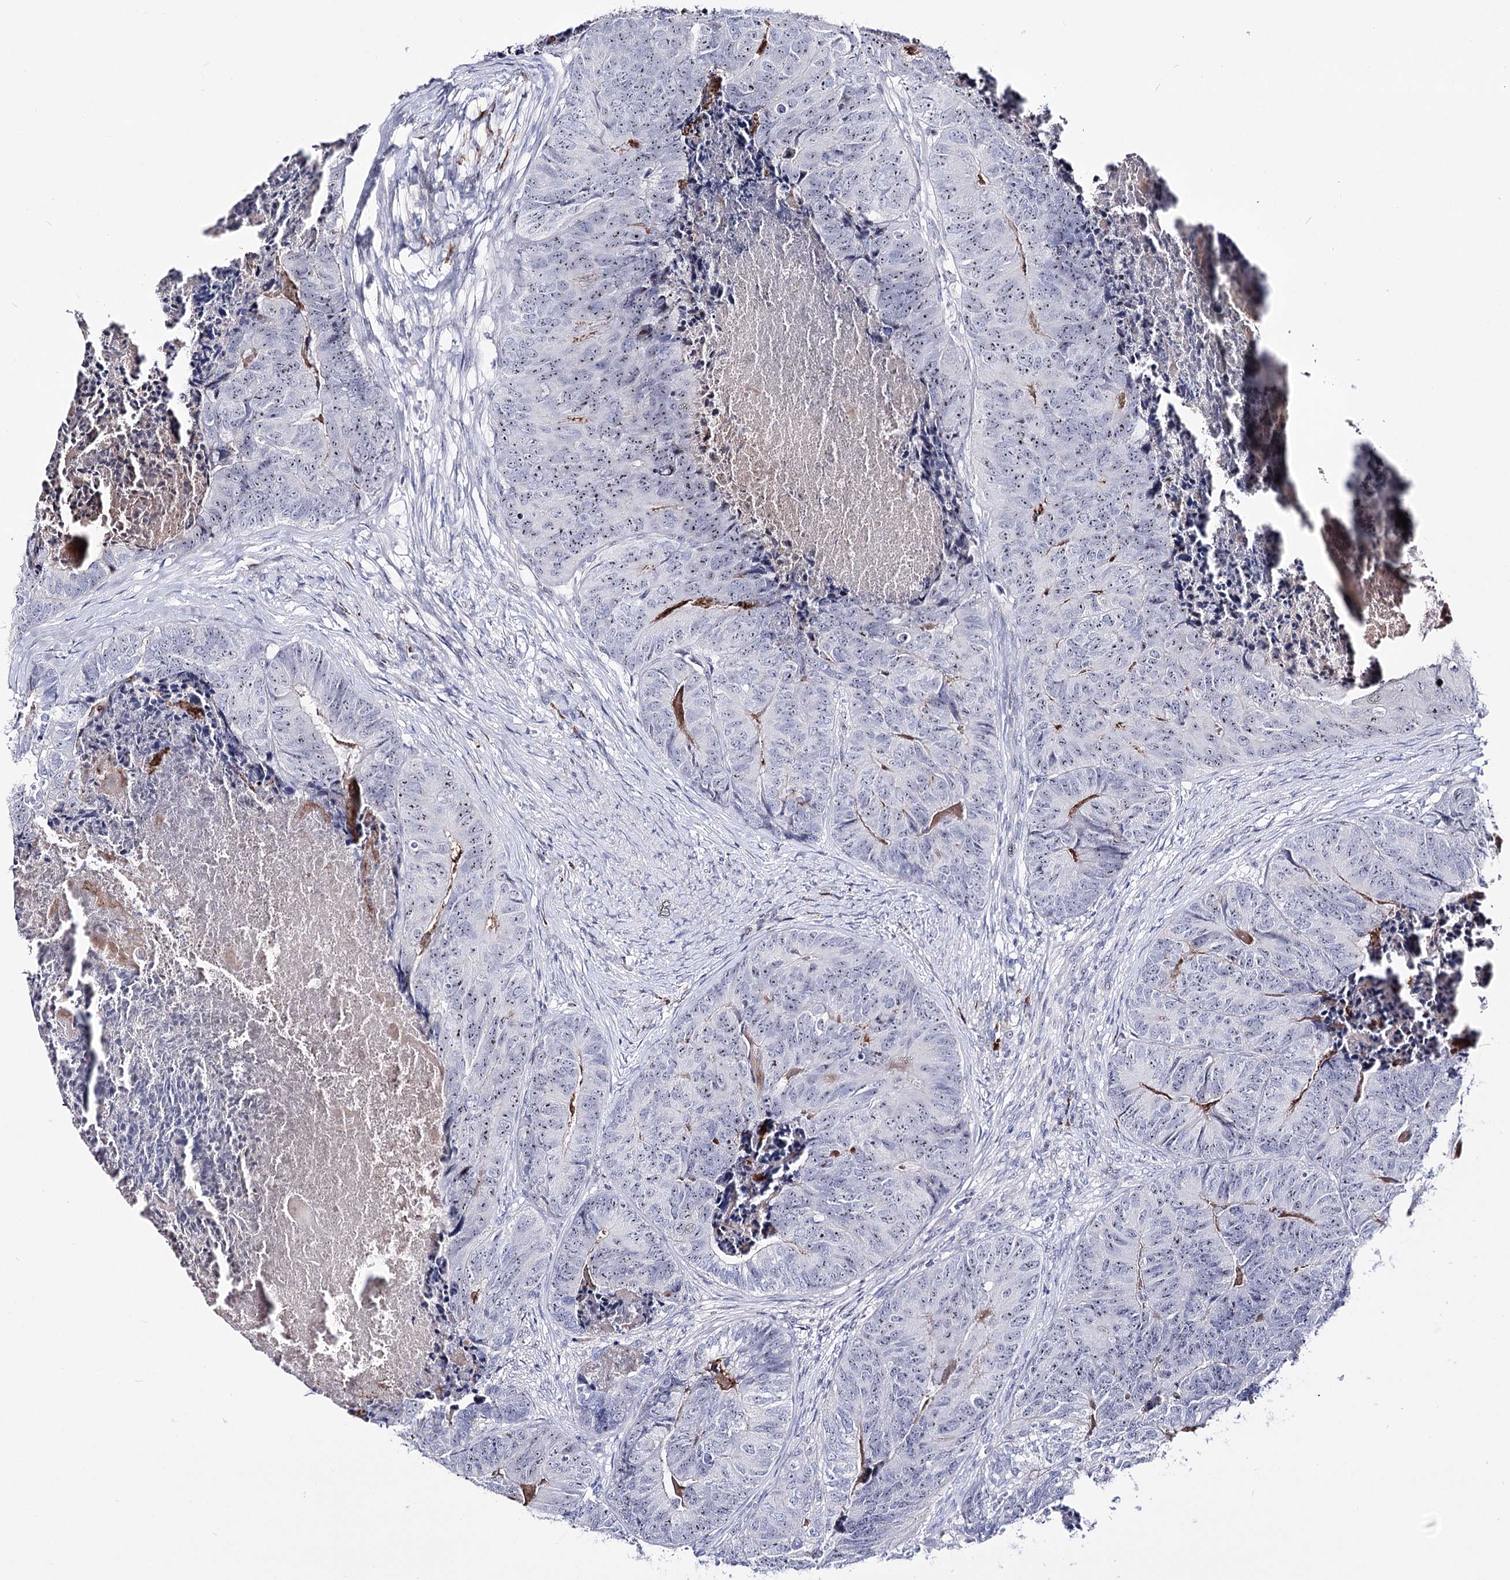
{"staining": {"intensity": "moderate", "quantity": "25%-75%", "location": "nuclear"}, "tissue": "colorectal cancer", "cell_type": "Tumor cells", "image_type": "cancer", "snomed": [{"axis": "morphology", "description": "Adenocarcinoma, NOS"}, {"axis": "topography", "description": "Colon"}], "caption": "Adenocarcinoma (colorectal) stained with immunohistochemistry displays moderate nuclear staining in approximately 25%-75% of tumor cells. Immunohistochemistry (ihc) stains the protein of interest in brown and the nuclei are stained blue.", "gene": "PCGF5", "patient": {"sex": "female", "age": 67}}